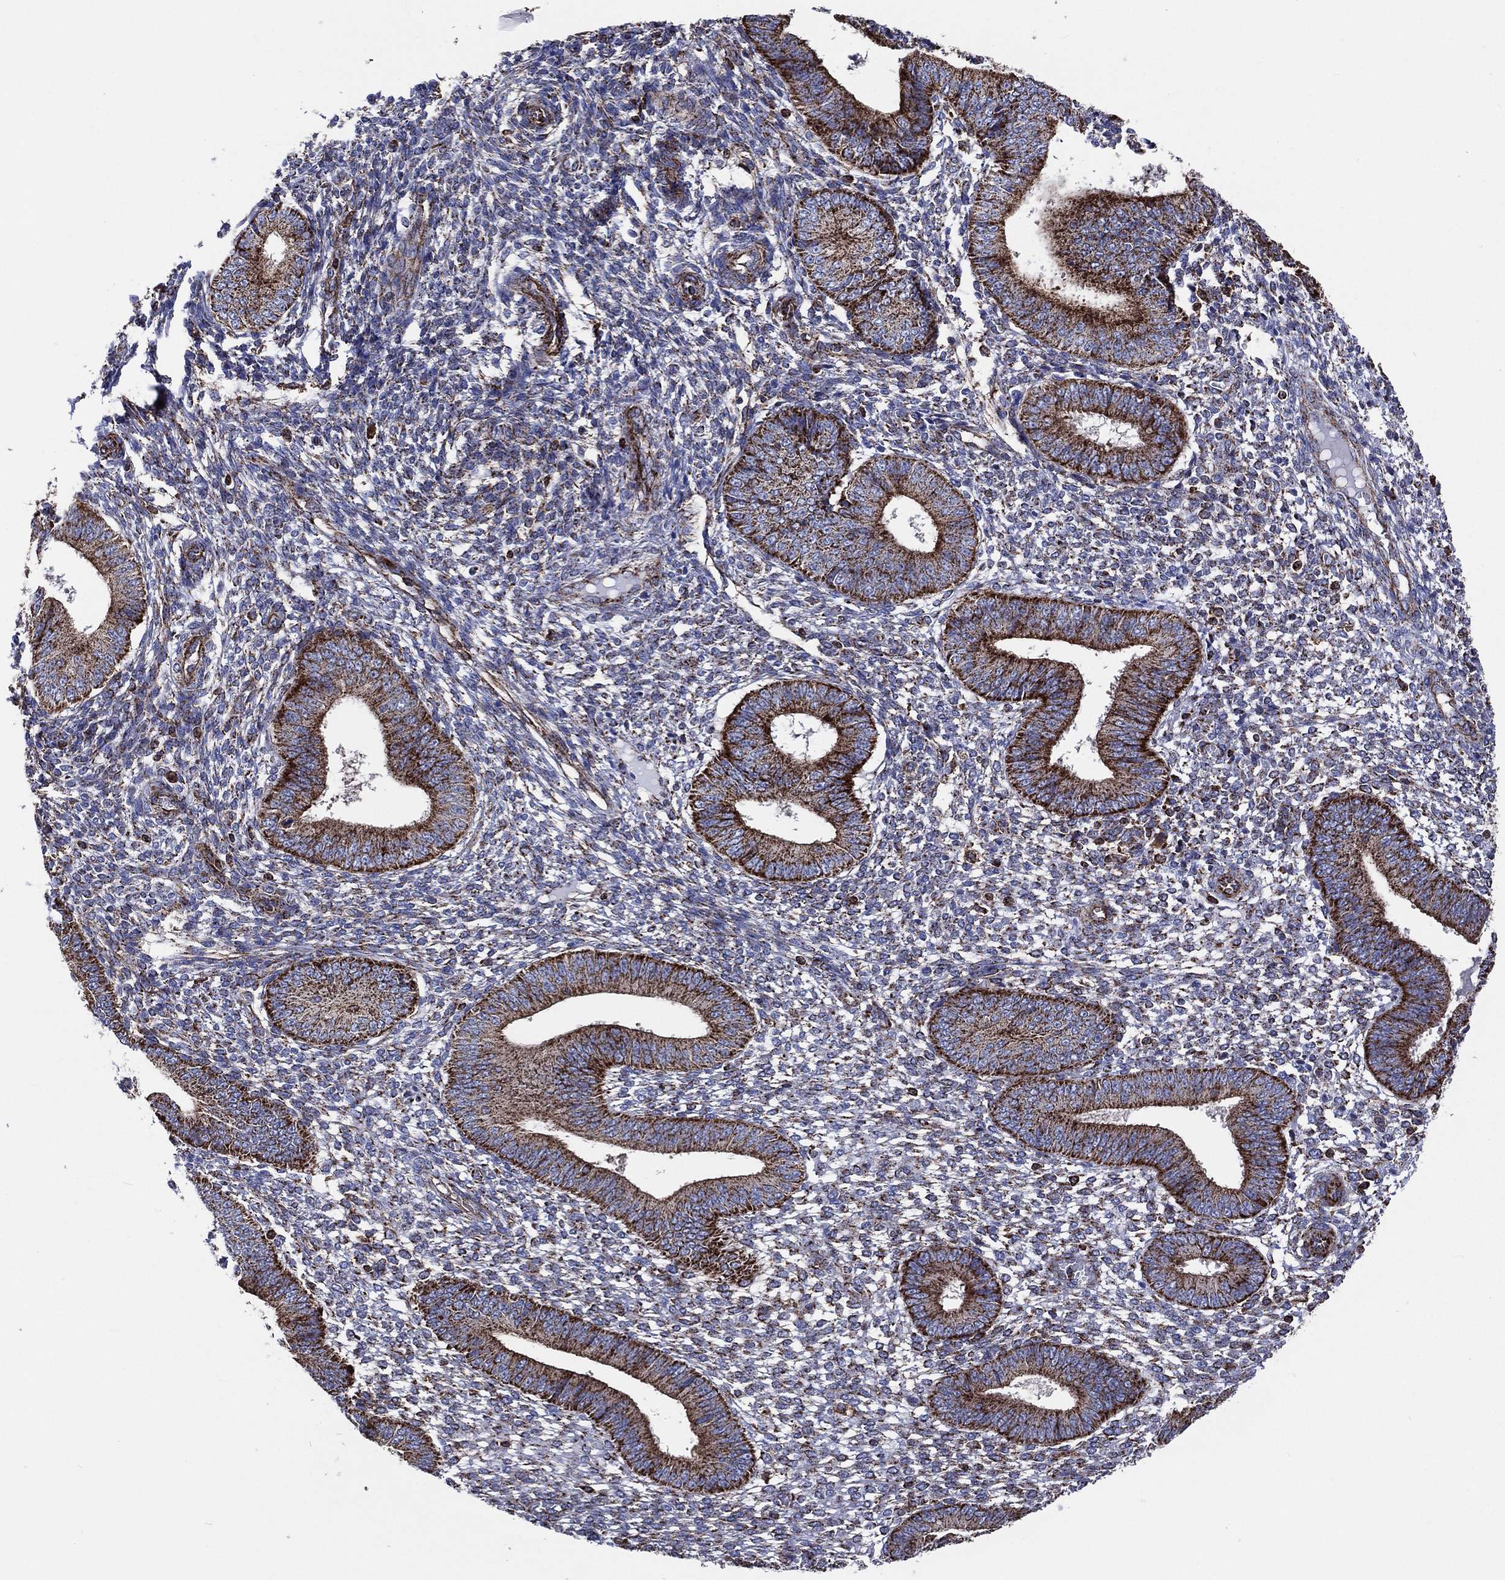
{"staining": {"intensity": "moderate", "quantity": "25%-75%", "location": "cytoplasmic/membranous"}, "tissue": "endometrium", "cell_type": "Cells in endometrial stroma", "image_type": "normal", "snomed": [{"axis": "morphology", "description": "Normal tissue, NOS"}, {"axis": "topography", "description": "Endometrium"}], "caption": "Moderate cytoplasmic/membranous positivity for a protein is seen in approximately 25%-75% of cells in endometrial stroma of normal endometrium using IHC.", "gene": "ANKRD37", "patient": {"sex": "female", "age": 42}}